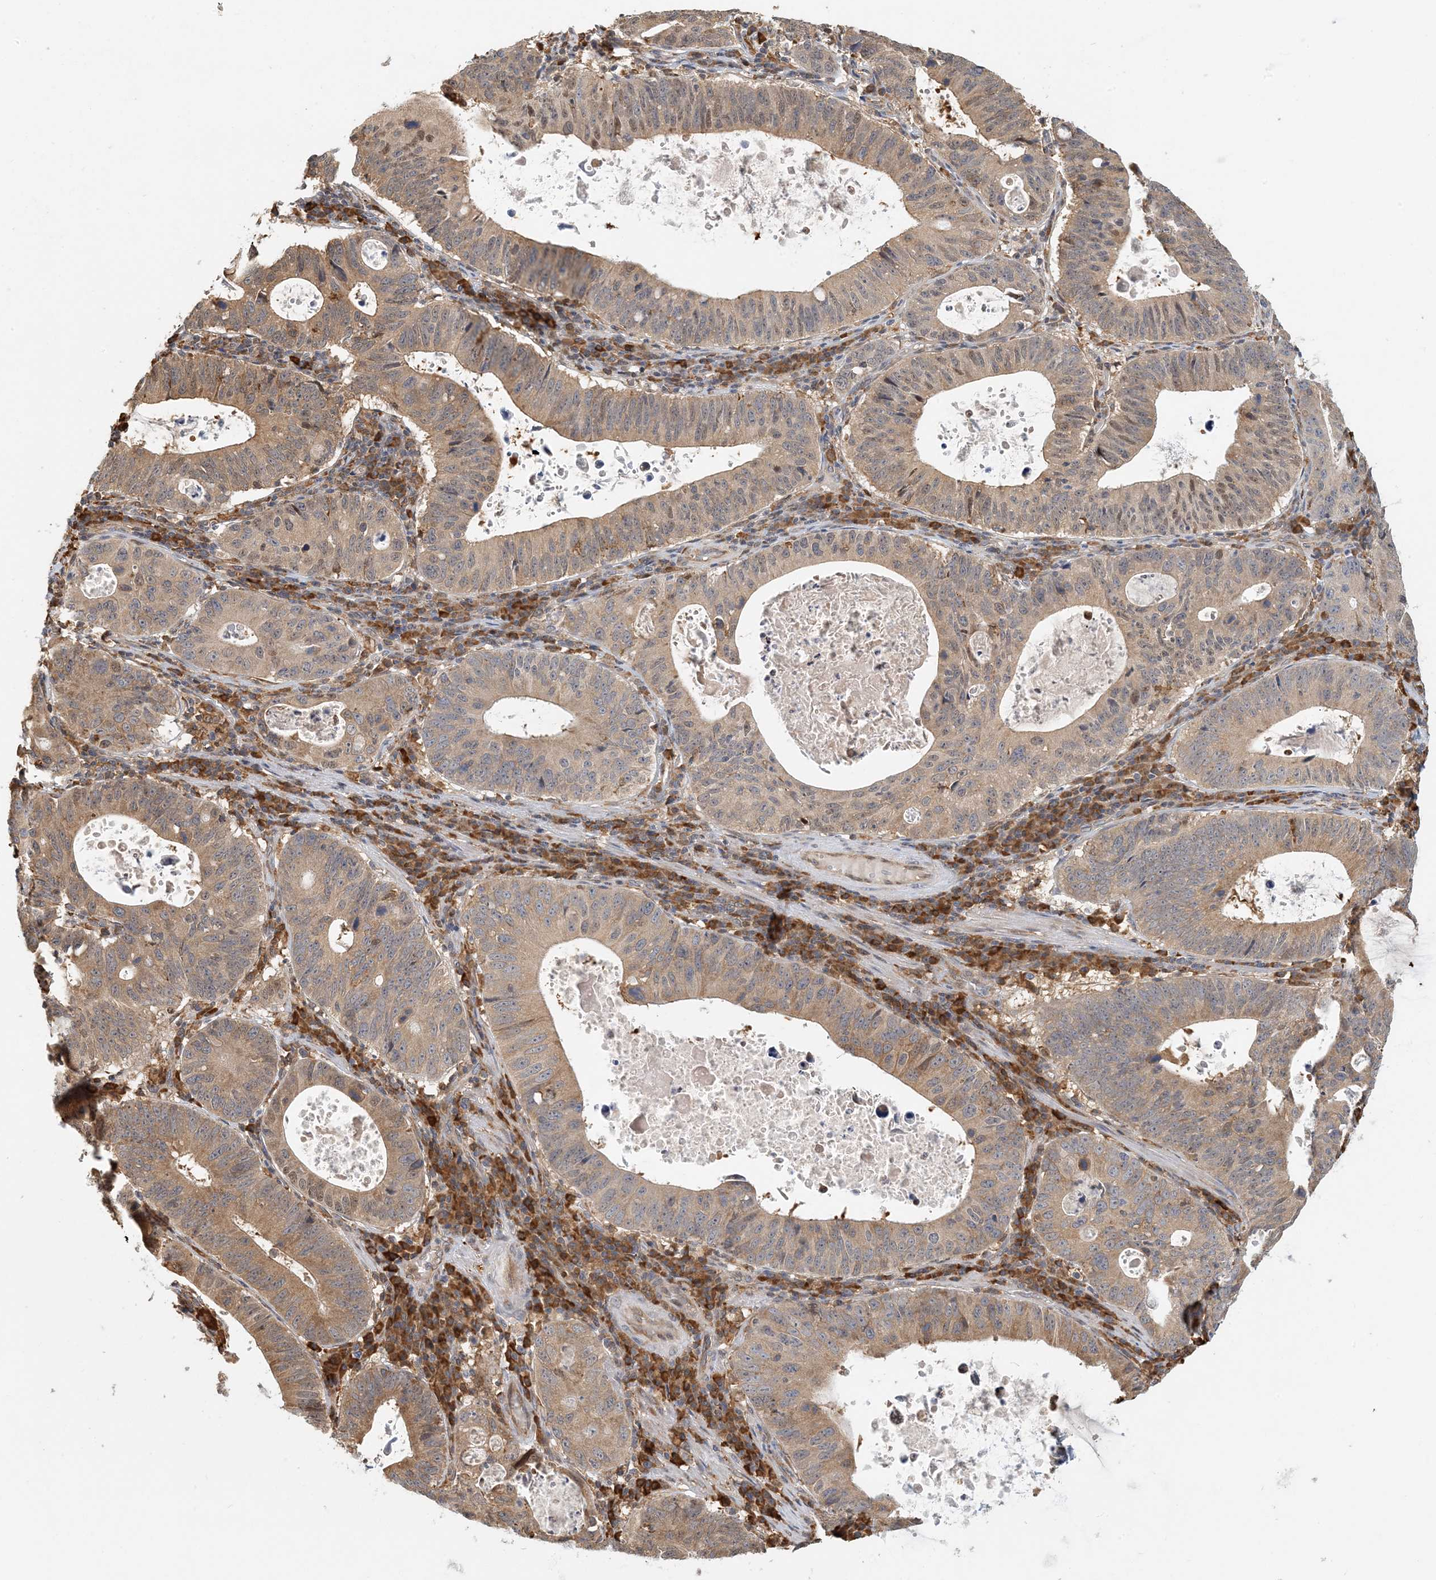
{"staining": {"intensity": "moderate", "quantity": "25%-75%", "location": "cytoplasmic/membranous"}, "tissue": "stomach cancer", "cell_type": "Tumor cells", "image_type": "cancer", "snomed": [{"axis": "morphology", "description": "Adenocarcinoma, NOS"}, {"axis": "topography", "description": "Stomach"}], "caption": "DAB immunohistochemical staining of stomach adenocarcinoma demonstrates moderate cytoplasmic/membranous protein positivity in about 25%-75% of tumor cells.", "gene": "HNMT", "patient": {"sex": "male", "age": 59}}